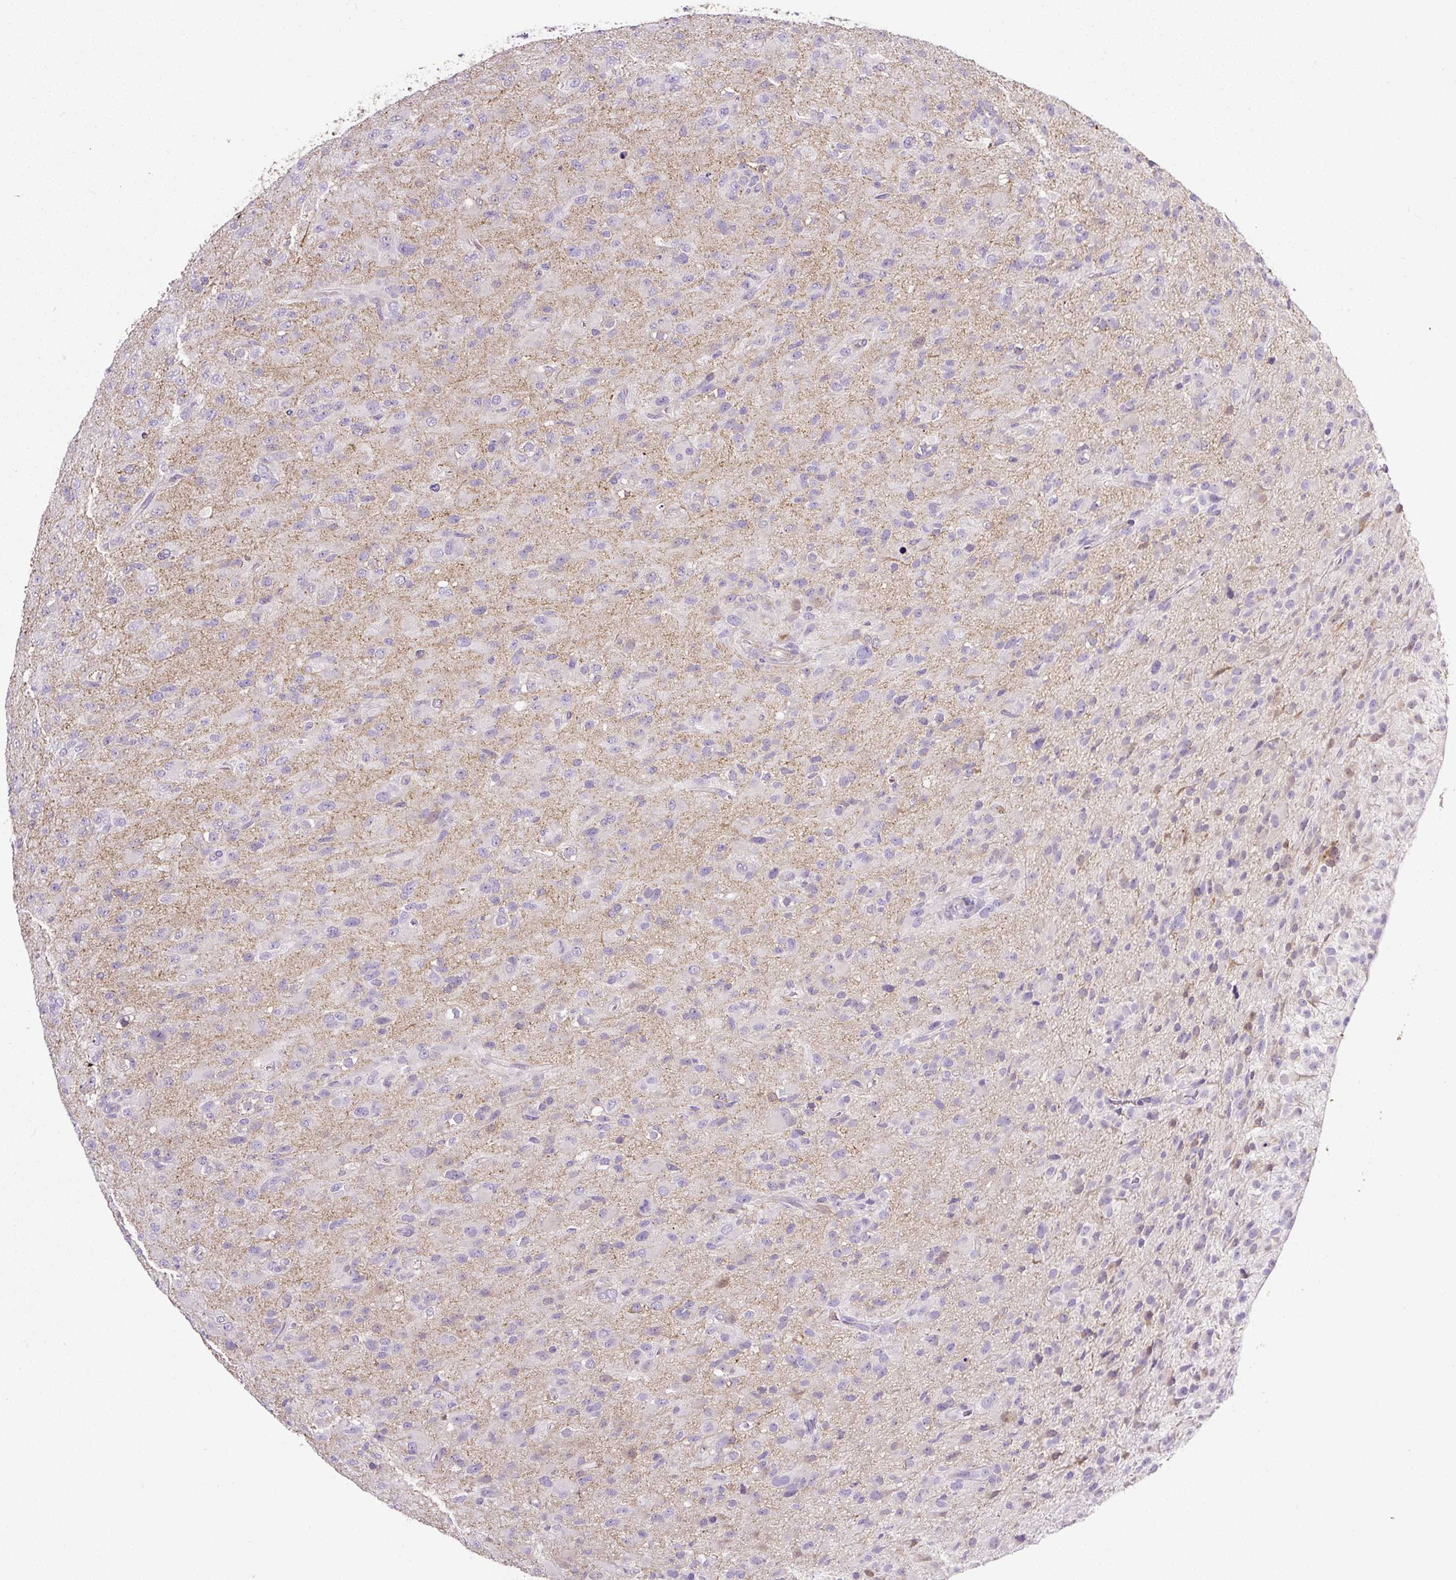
{"staining": {"intensity": "negative", "quantity": "none", "location": "none"}, "tissue": "glioma", "cell_type": "Tumor cells", "image_type": "cancer", "snomed": [{"axis": "morphology", "description": "Glioma, malignant, Low grade"}, {"axis": "topography", "description": "Brain"}], "caption": "Tumor cells are negative for brown protein staining in malignant glioma (low-grade). (DAB immunohistochemistry (IHC), high magnification).", "gene": "HPS4", "patient": {"sex": "male", "age": 65}}